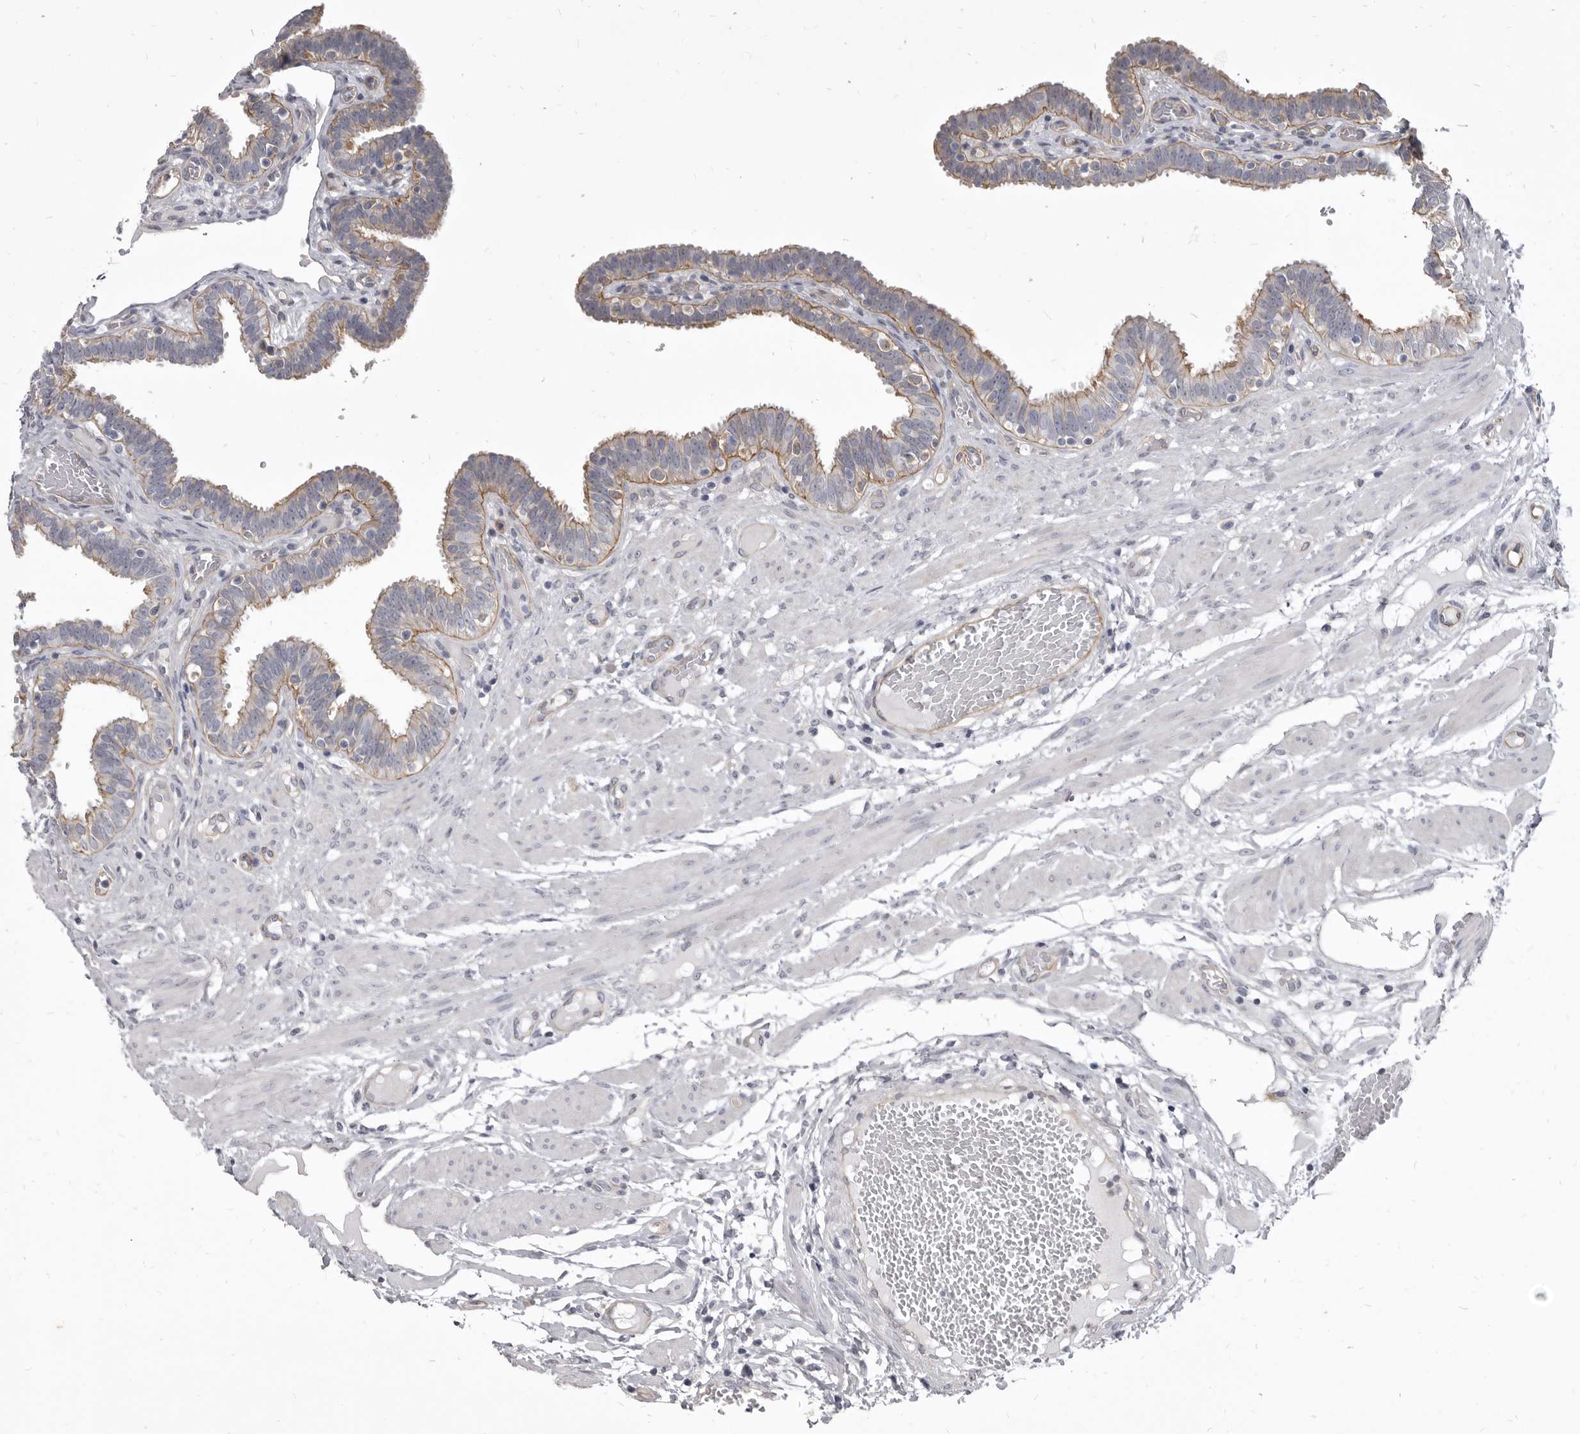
{"staining": {"intensity": "weak", "quantity": "25%-75%", "location": "cytoplasmic/membranous"}, "tissue": "fallopian tube", "cell_type": "Glandular cells", "image_type": "normal", "snomed": [{"axis": "morphology", "description": "Normal tissue, NOS"}, {"axis": "topography", "description": "Fallopian tube"}, {"axis": "topography", "description": "Placenta"}], "caption": "IHC micrograph of normal fallopian tube: human fallopian tube stained using IHC reveals low levels of weak protein expression localized specifically in the cytoplasmic/membranous of glandular cells, appearing as a cytoplasmic/membranous brown color.", "gene": "P2RX6", "patient": {"sex": "female", "age": 32}}